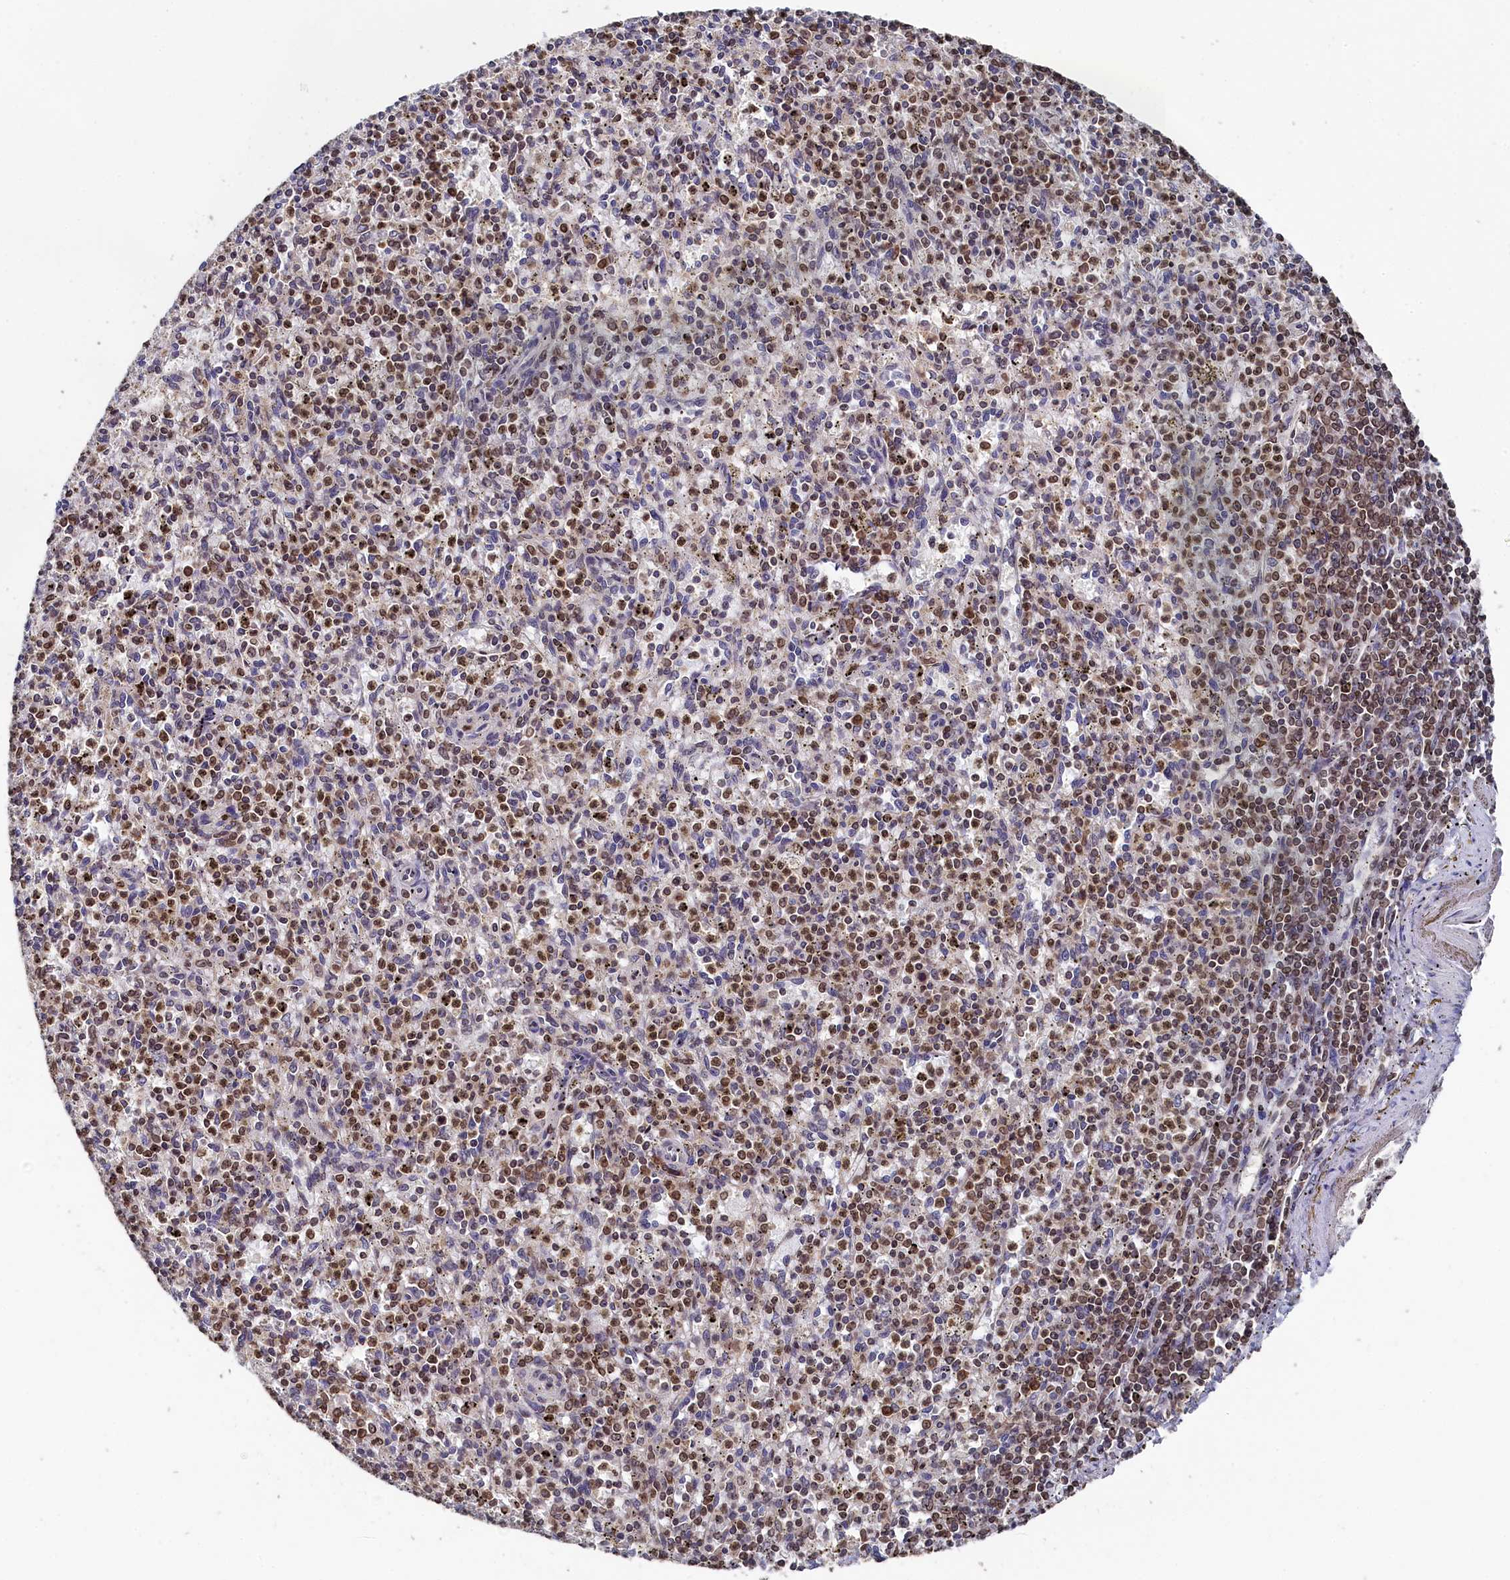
{"staining": {"intensity": "moderate", "quantity": ">75%", "location": "cytoplasmic/membranous,nuclear"}, "tissue": "spleen", "cell_type": "Cells in red pulp", "image_type": "normal", "snomed": [{"axis": "morphology", "description": "Normal tissue, NOS"}, {"axis": "topography", "description": "Spleen"}], "caption": "IHC micrograph of normal spleen stained for a protein (brown), which reveals medium levels of moderate cytoplasmic/membranous,nuclear staining in about >75% of cells in red pulp.", "gene": "ANKEF1", "patient": {"sex": "male", "age": 72}}